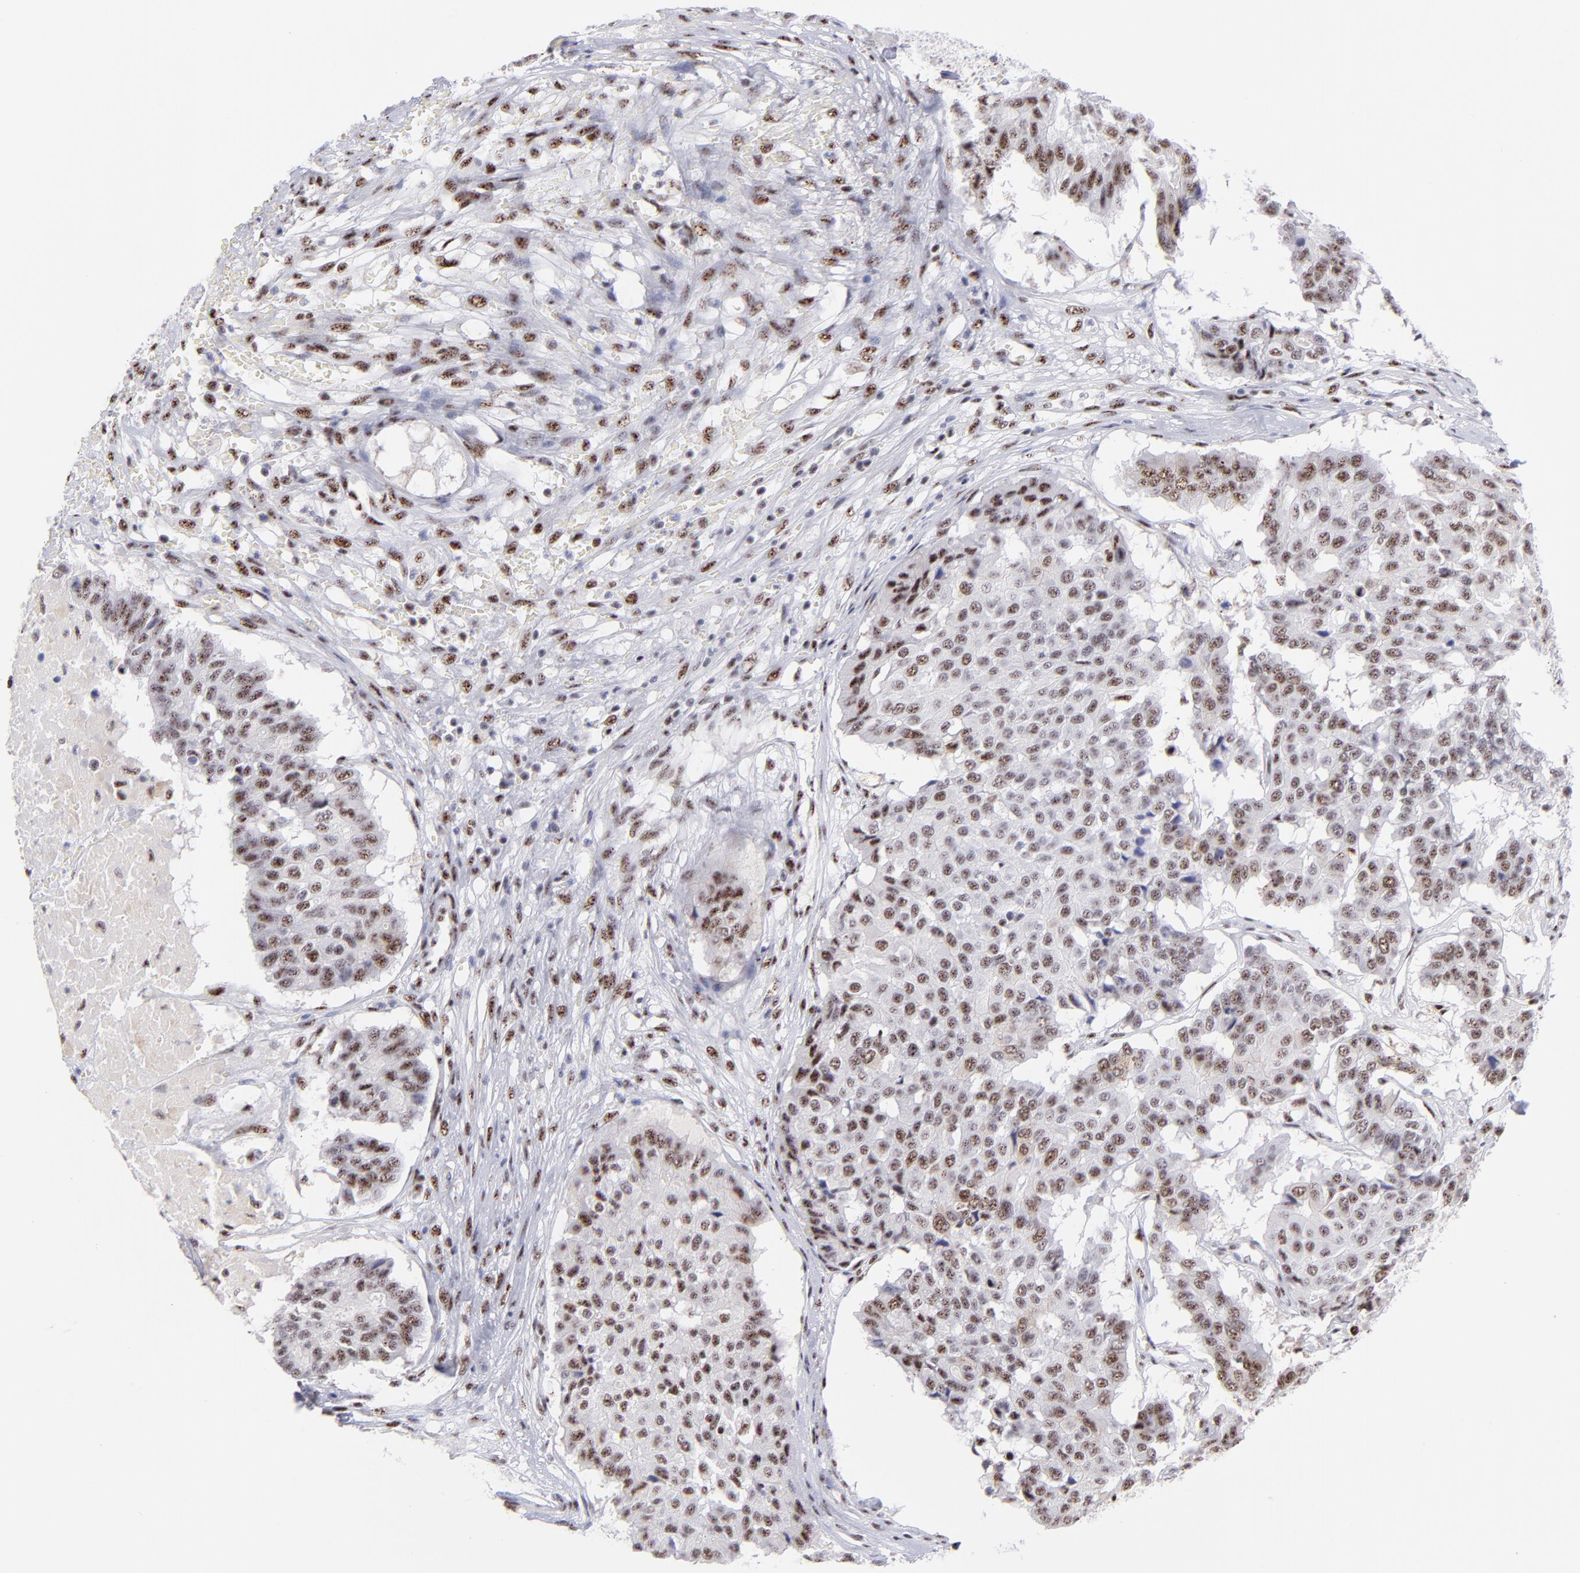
{"staining": {"intensity": "moderate", "quantity": ">75%", "location": "nuclear"}, "tissue": "pancreatic cancer", "cell_type": "Tumor cells", "image_type": "cancer", "snomed": [{"axis": "morphology", "description": "Adenocarcinoma, NOS"}, {"axis": "topography", "description": "Pancreas"}], "caption": "Immunohistochemical staining of human pancreatic cancer displays medium levels of moderate nuclear protein expression in about >75% of tumor cells.", "gene": "CDC25C", "patient": {"sex": "male", "age": 50}}